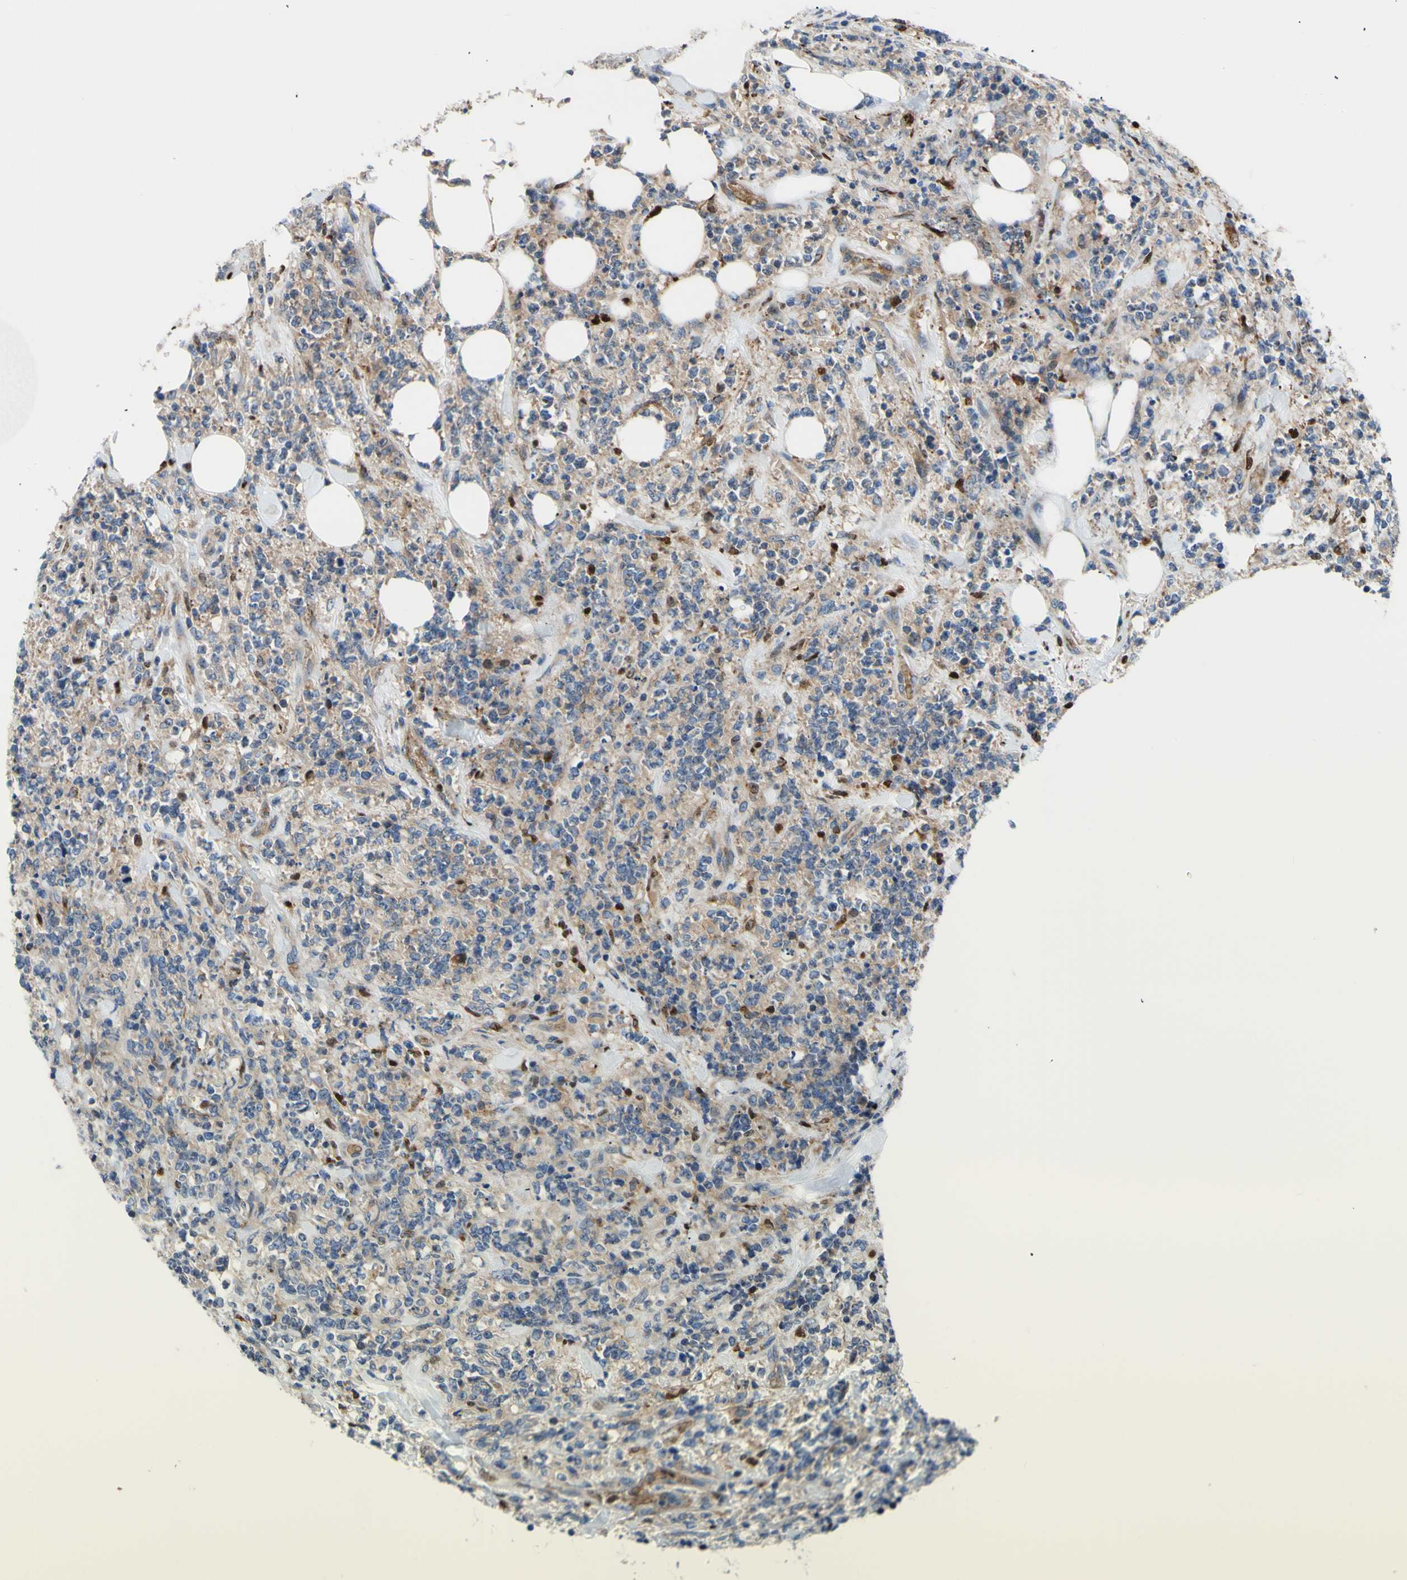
{"staining": {"intensity": "weak", "quantity": ">75%", "location": "cytoplasmic/membranous"}, "tissue": "lymphoma", "cell_type": "Tumor cells", "image_type": "cancer", "snomed": [{"axis": "morphology", "description": "Malignant lymphoma, non-Hodgkin's type, High grade"}, {"axis": "topography", "description": "Soft tissue"}], "caption": "This photomicrograph shows high-grade malignant lymphoma, non-Hodgkin's type stained with IHC to label a protein in brown. The cytoplasmic/membranous of tumor cells show weak positivity for the protein. Nuclei are counter-stained blue.", "gene": "USP9X", "patient": {"sex": "male", "age": 18}}